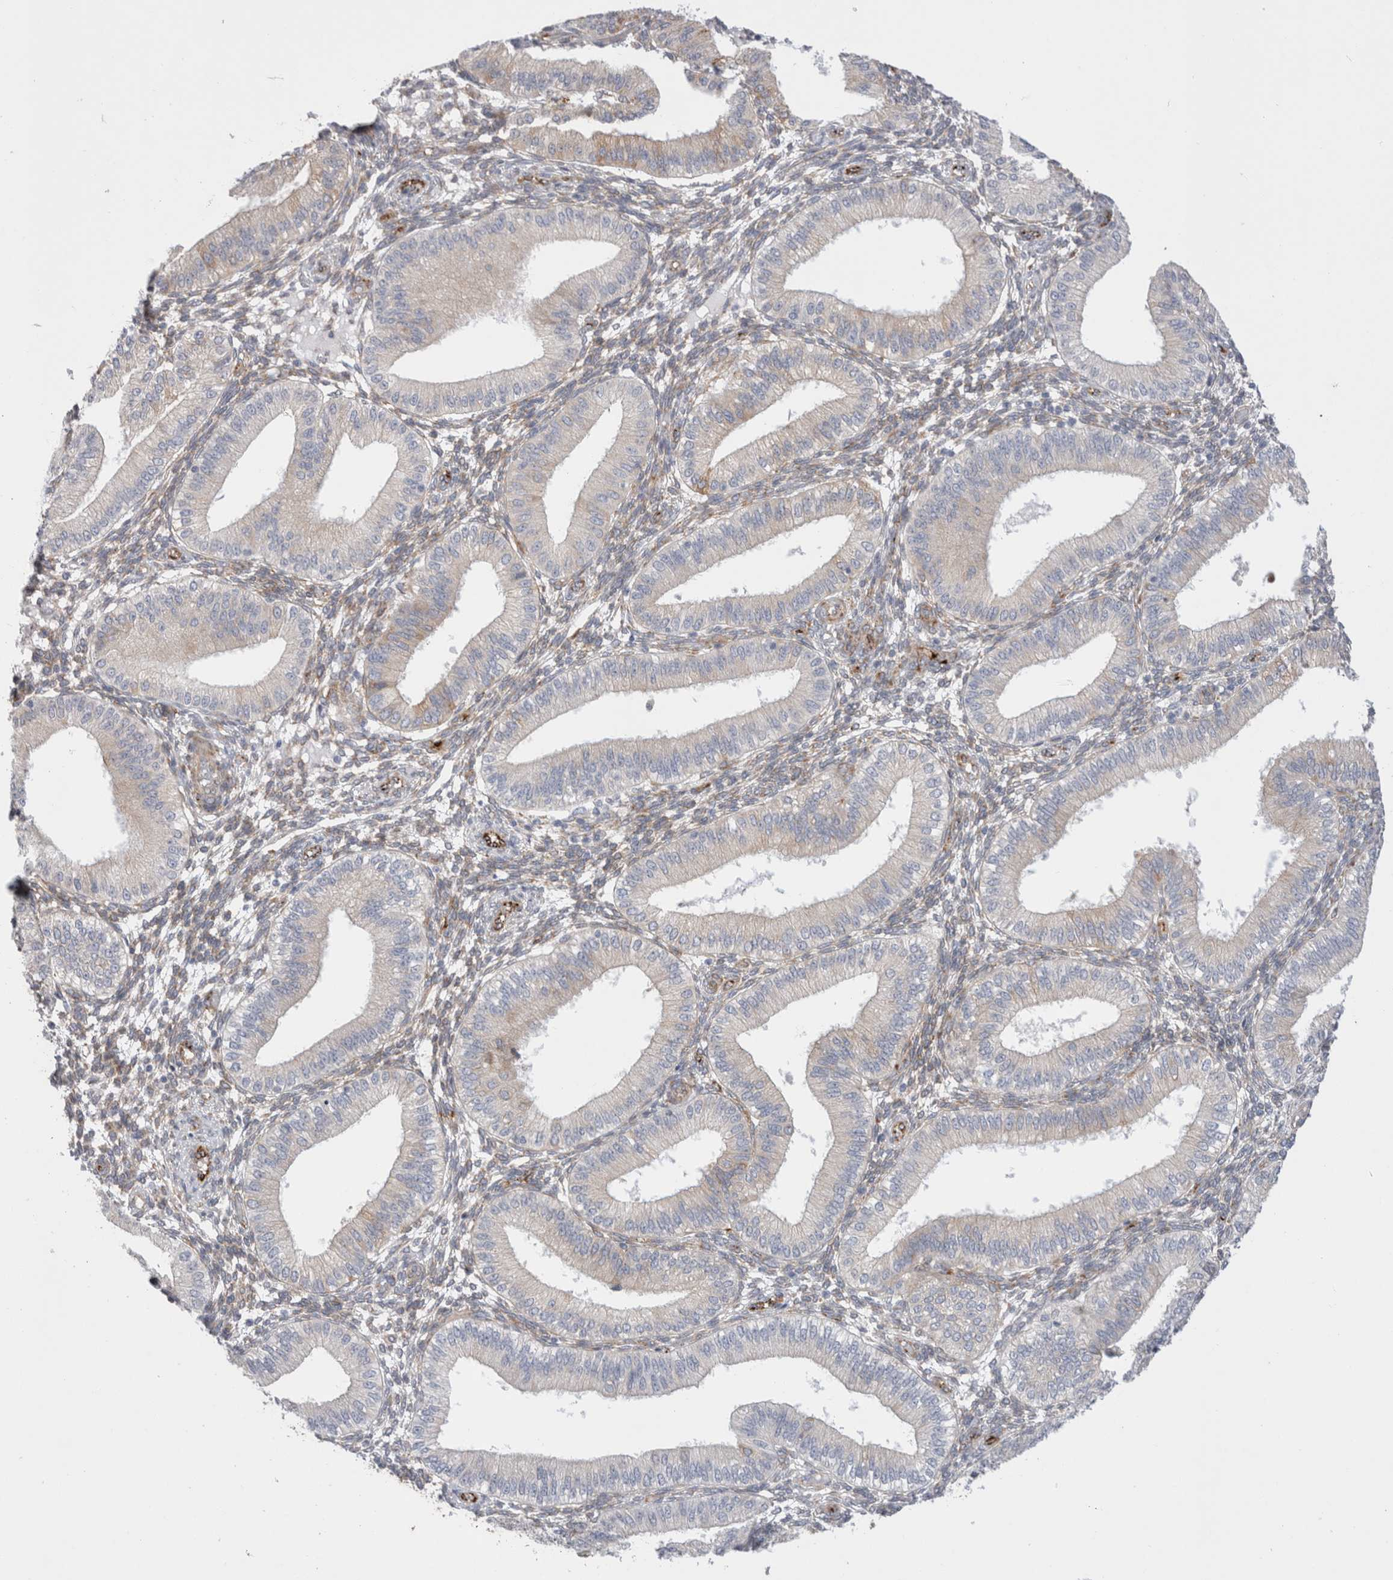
{"staining": {"intensity": "moderate", "quantity": "<25%", "location": "cytoplasmic/membranous"}, "tissue": "endometrium", "cell_type": "Cells in endometrial stroma", "image_type": "normal", "snomed": [{"axis": "morphology", "description": "Normal tissue, NOS"}, {"axis": "topography", "description": "Endometrium"}], "caption": "Protein analysis of benign endometrium displays moderate cytoplasmic/membranous expression in approximately <25% of cells in endometrial stroma. (Stains: DAB (3,3'-diaminobenzidine) in brown, nuclei in blue, Microscopy: brightfield microscopy at high magnification).", "gene": "CNPY4", "patient": {"sex": "female", "age": 39}}